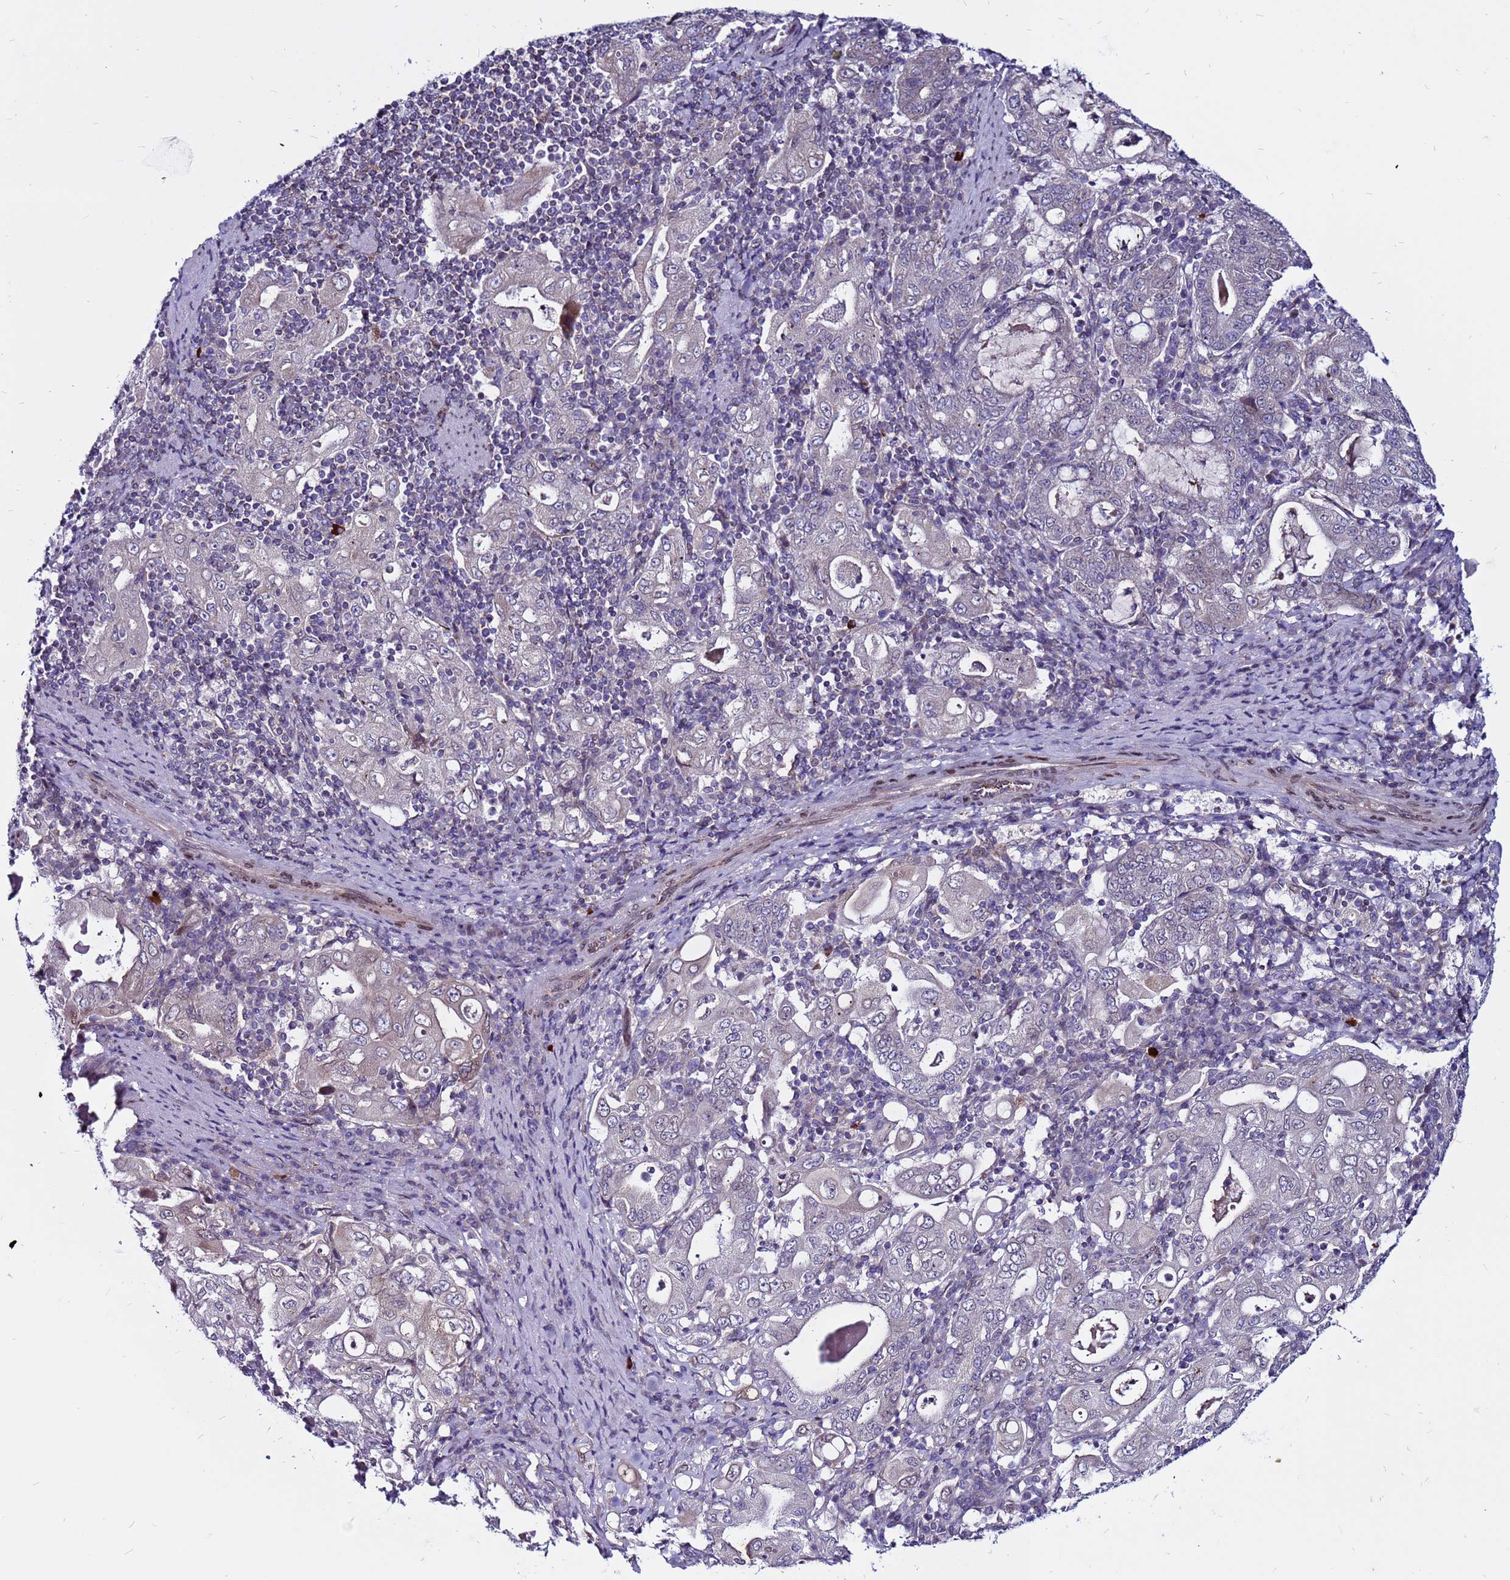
{"staining": {"intensity": "negative", "quantity": "none", "location": "none"}, "tissue": "stomach cancer", "cell_type": "Tumor cells", "image_type": "cancer", "snomed": [{"axis": "morphology", "description": "Normal tissue, NOS"}, {"axis": "morphology", "description": "Adenocarcinoma, NOS"}, {"axis": "topography", "description": "Esophagus"}, {"axis": "topography", "description": "Stomach, upper"}, {"axis": "topography", "description": "Peripheral nerve tissue"}], "caption": "IHC of stomach cancer displays no staining in tumor cells.", "gene": "CCDC71", "patient": {"sex": "male", "age": 62}}